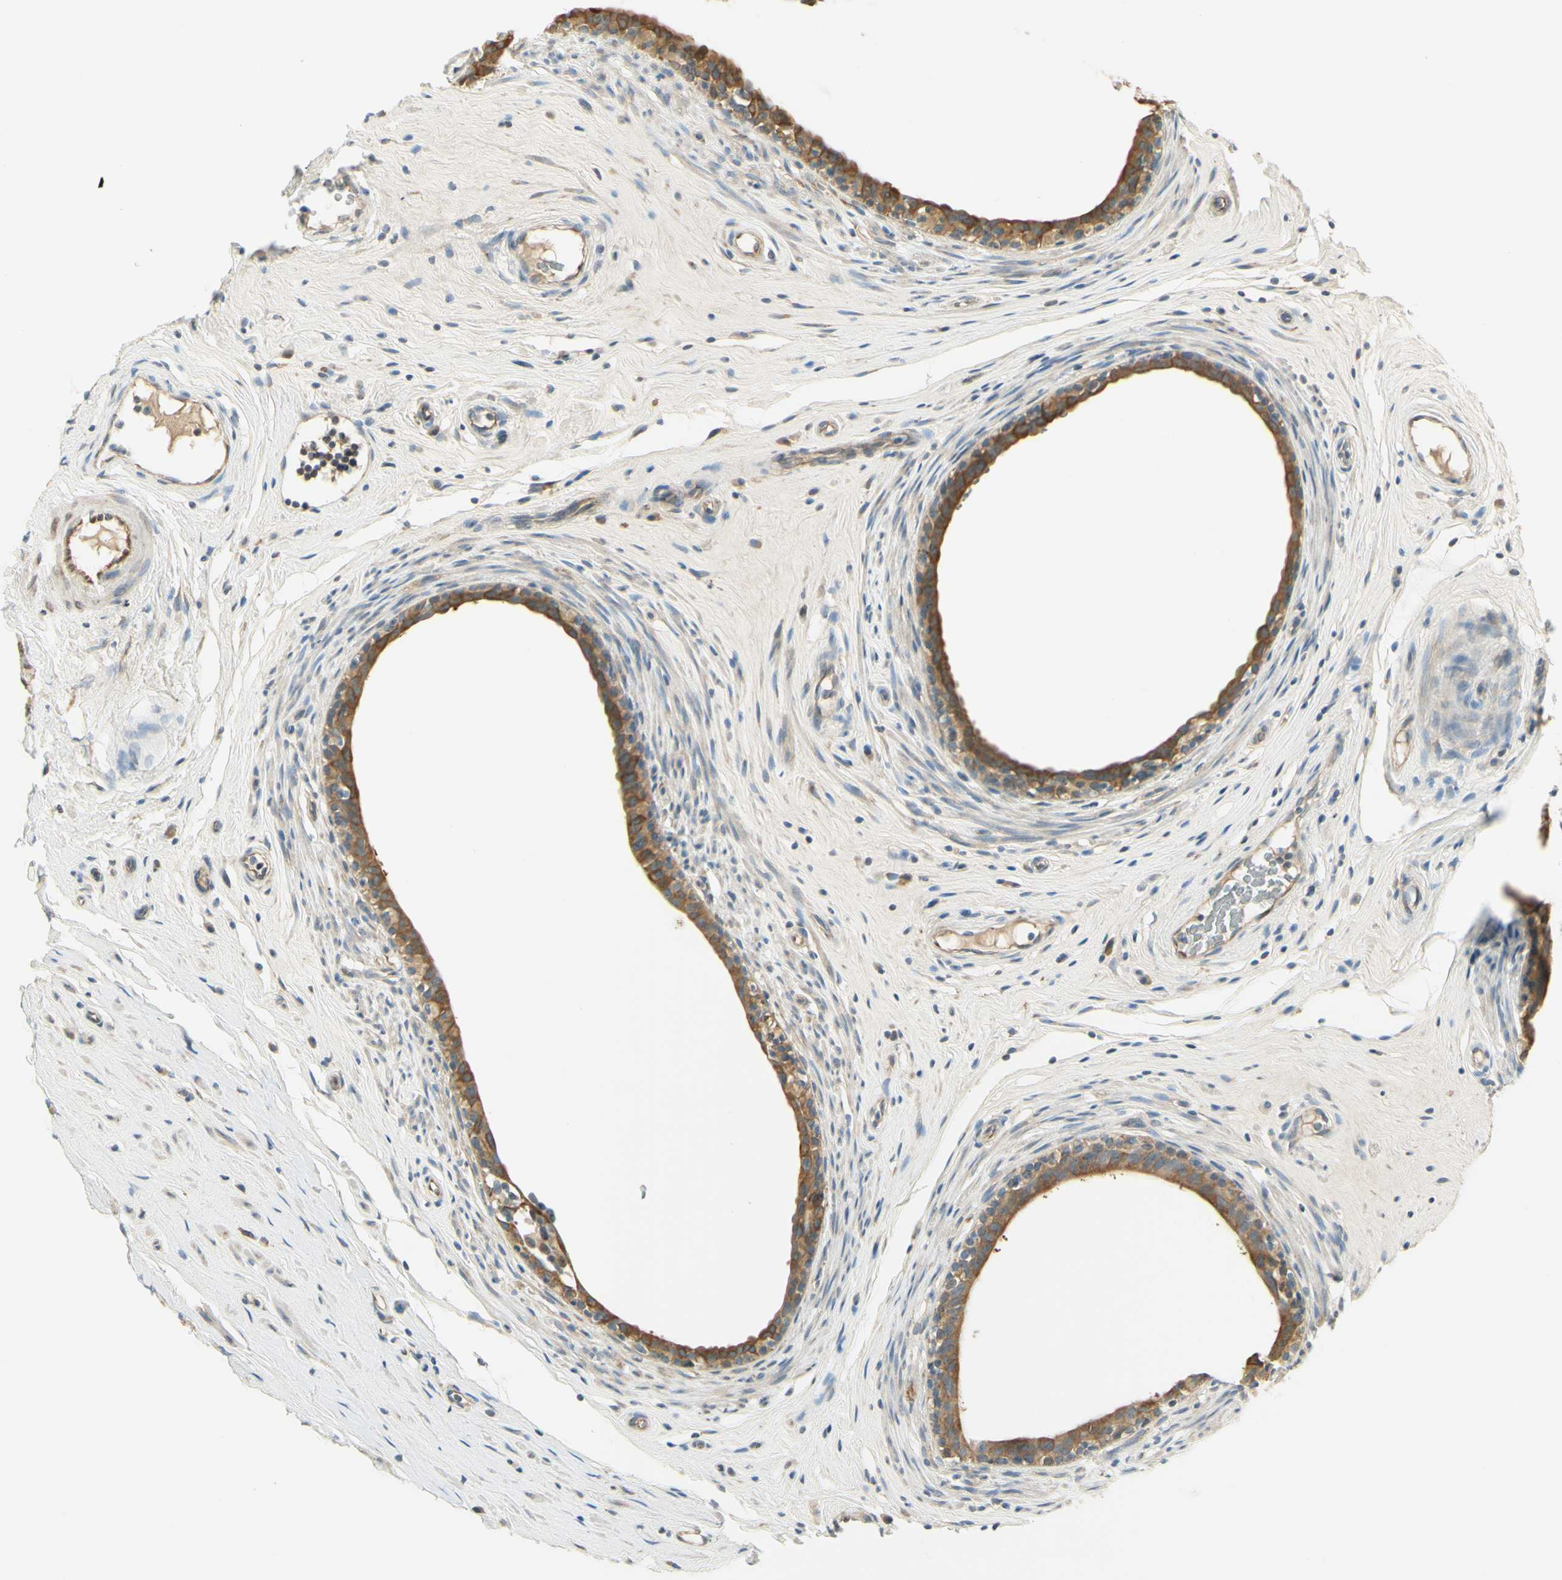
{"staining": {"intensity": "moderate", "quantity": ">75%", "location": "cytoplasmic/membranous"}, "tissue": "epididymis", "cell_type": "Glandular cells", "image_type": "normal", "snomed": [{"axis": "morphology", "description": "Normal tissue, NOS"}, {"axis": "morphology", "description": "Inflammation, NOS"}, {"axis": "topography", "description": "Epididymis"}], "caption": "The photomicrograph shows a brown stain indicating the presence of a protein in the cytoplasmic/membranous of glandular cells in epididymis. (Brightfield microscopy of DAB IHC at high magnification).", "gene": "IGDCC4", "patient": {"sex": "male", "age": 84}}